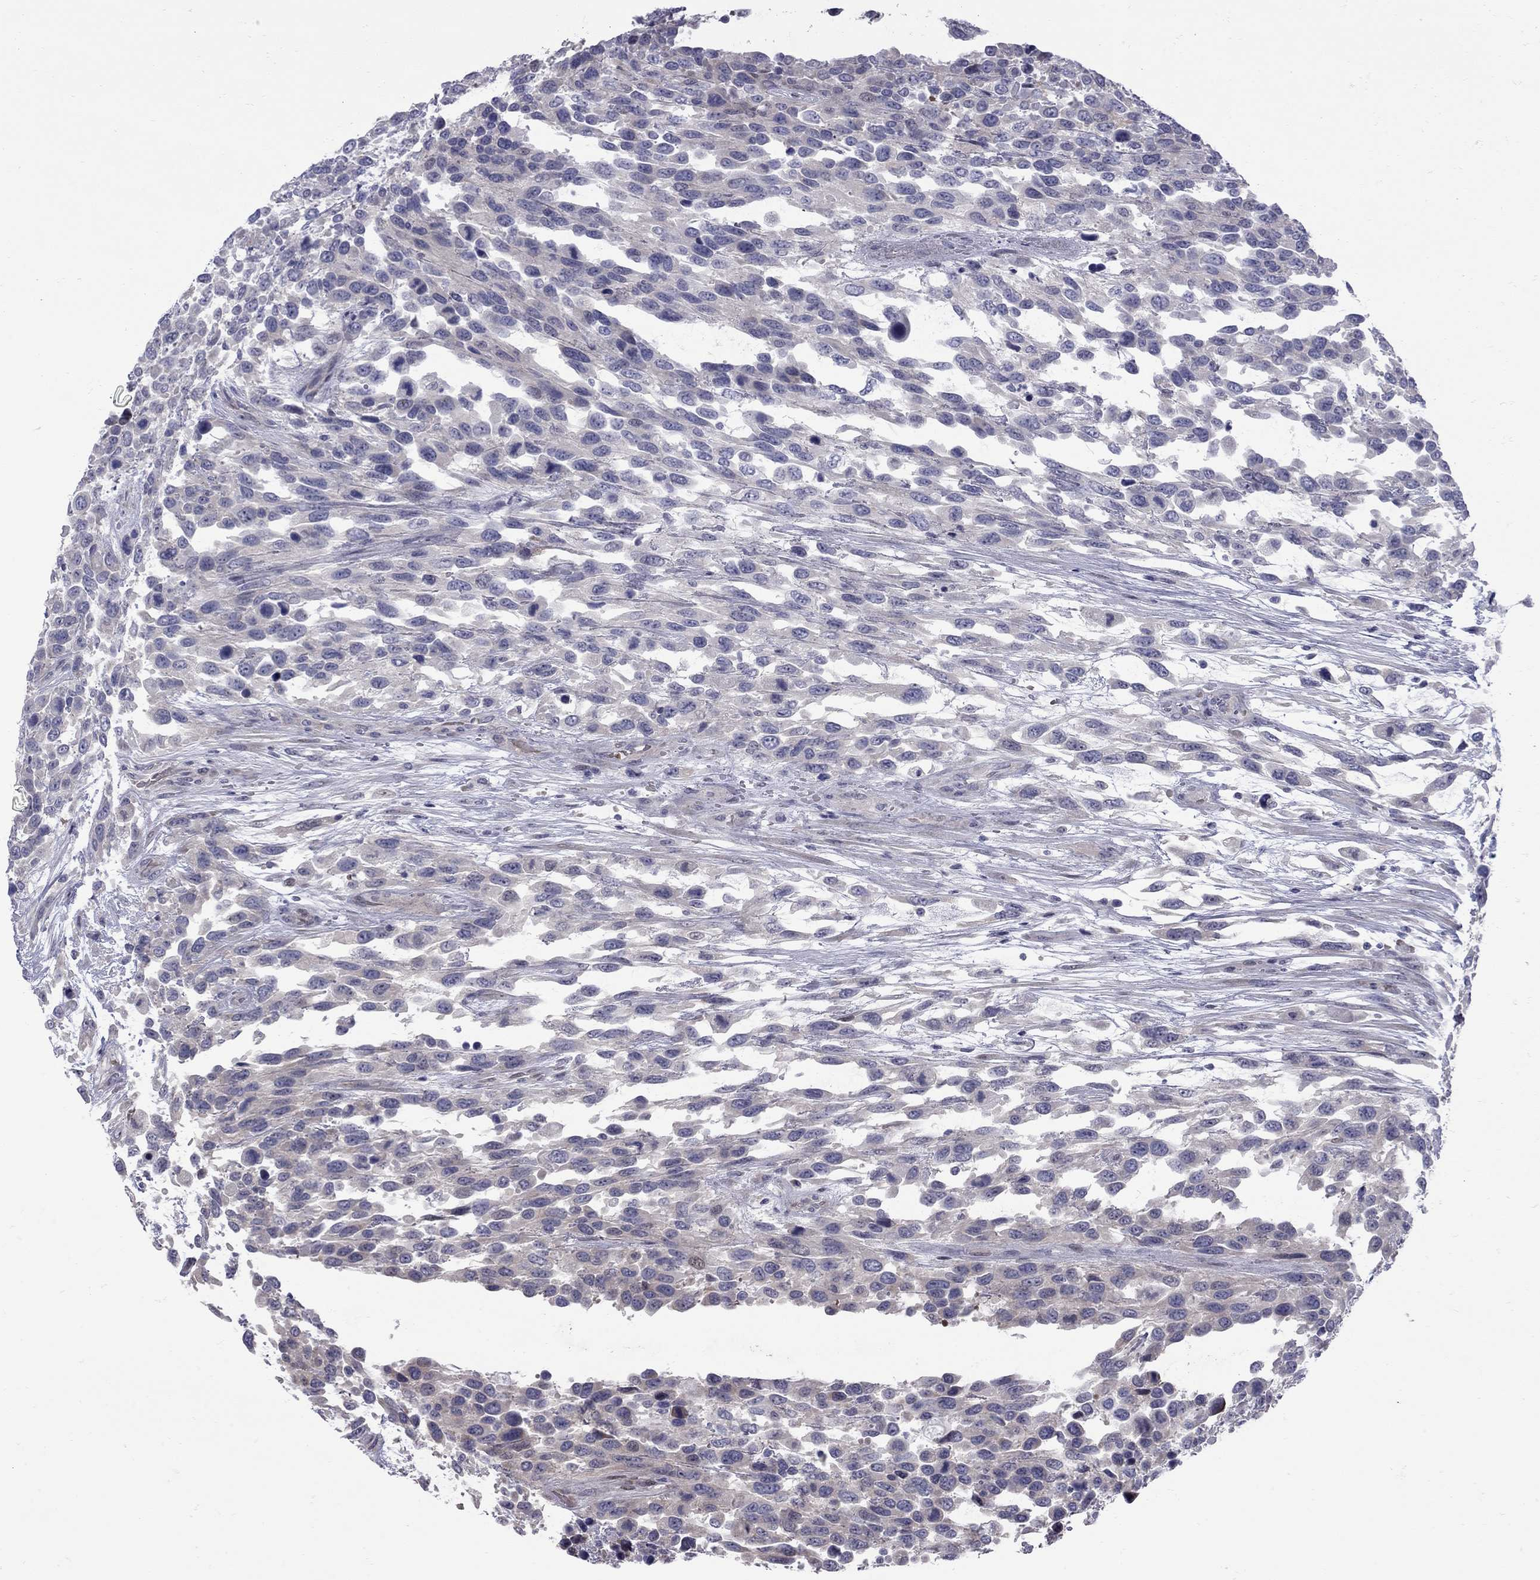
{"staining": {"intensity": "negative", "quantity": "none", "location": "none"}, "tissue": "urothelial cancer", "cell_type": "Tumor cells", "image_type": "cancer", "snomed": [{"axis": "morphology", "description": "Urothelial carcinoma, High grade"}, {"axis": "topography", "description": "Urinary bladder"}], "caption": "An image of human urothelial cancer is negative for staining in tumor cells. (DAB (3,3'-diaminobenzidine) immunohistochemistry (IHC) visualized using brightfield microscopy, high magnification).", "gene": "NRARP", "patient": {"sex": "female", "age": 70}}